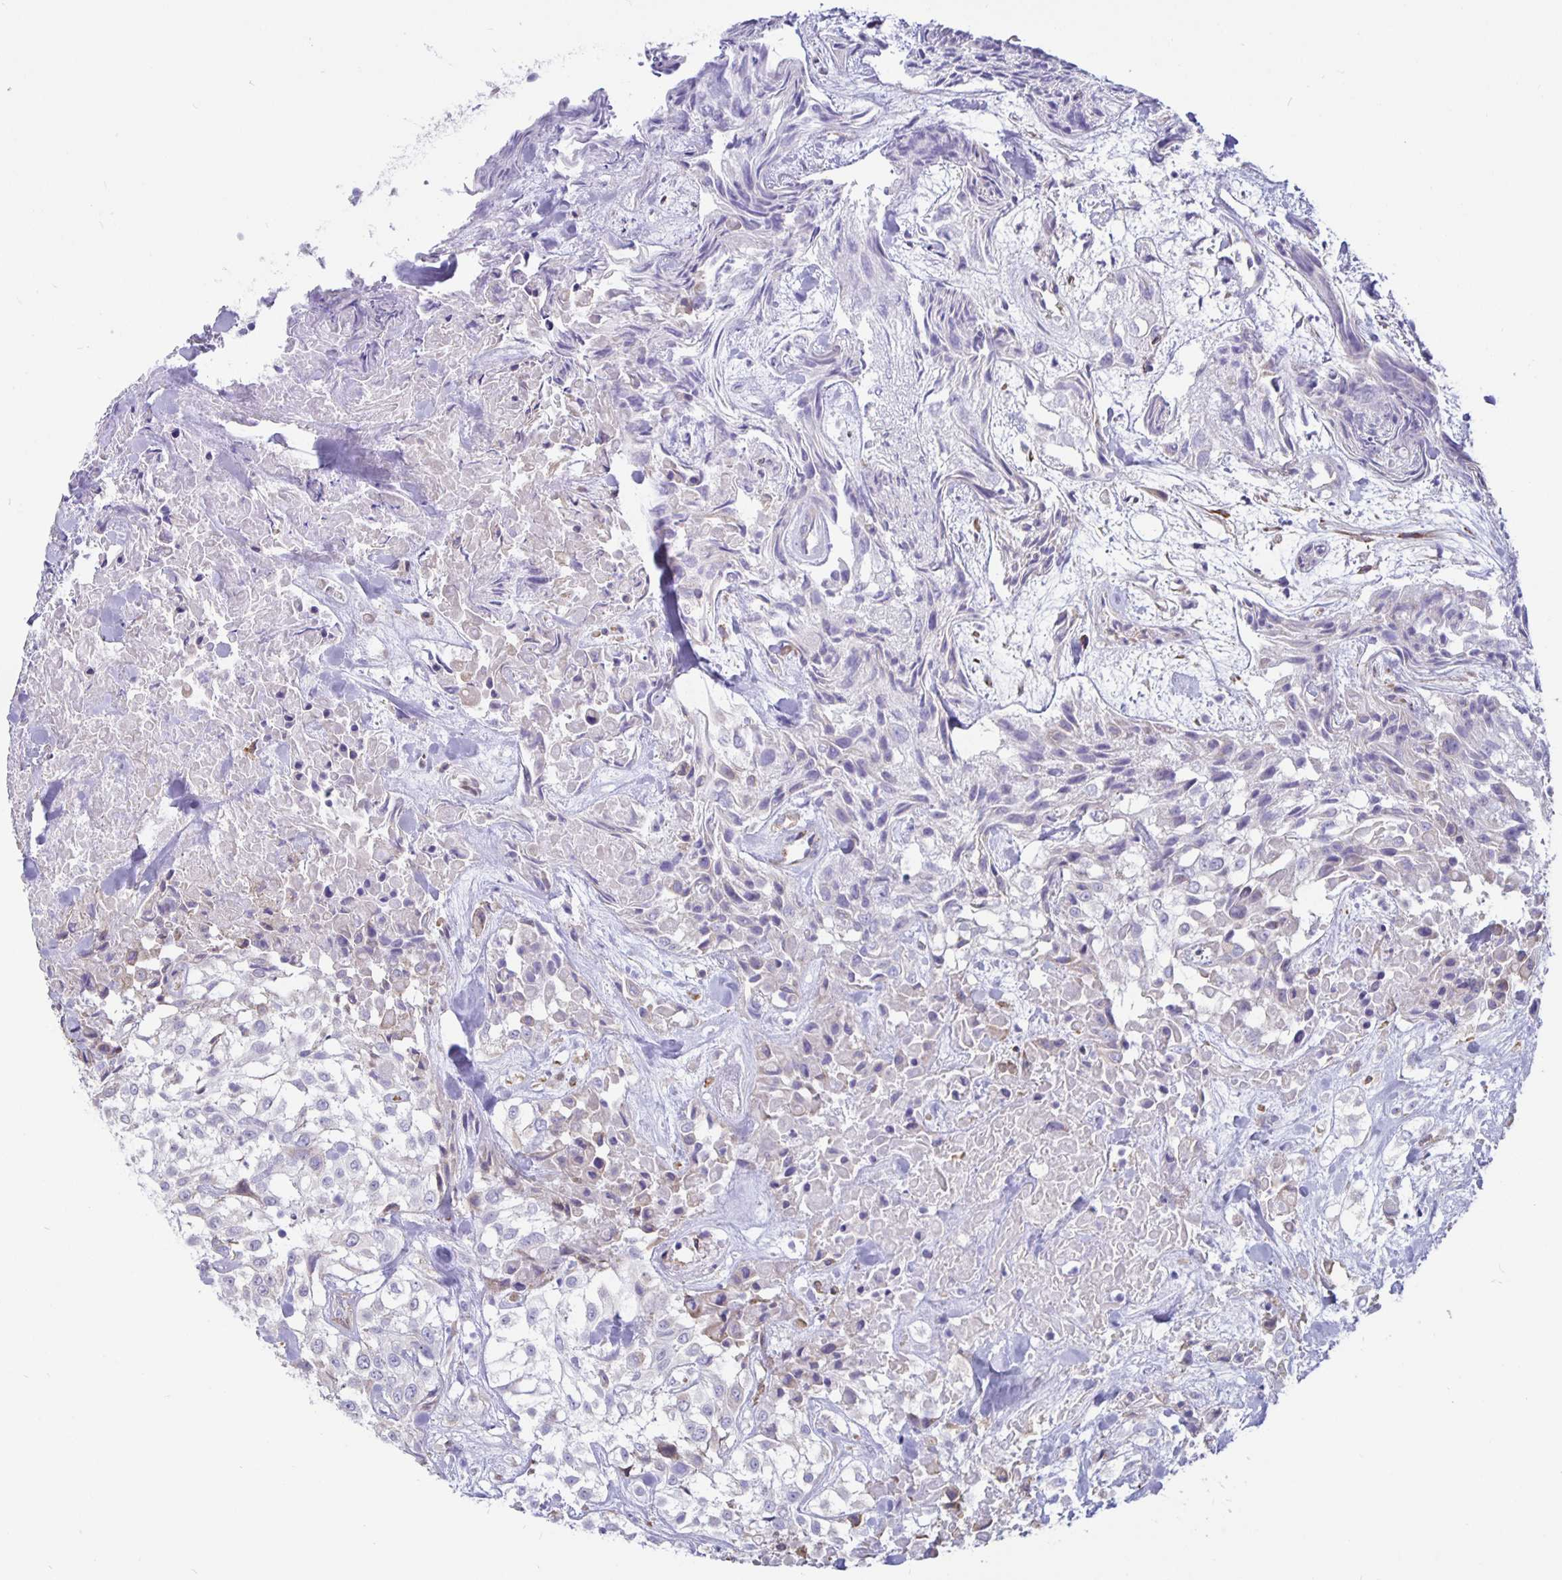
{"staining": {"intensity": "negative", "quantity": "none", "location": "none"}, "tissue": "urothelial cancer", "cell_type": "Tumor cells", "image_type": "cancer", "snomed": [{"axis": "morphology", "description": "Urothelial carcinoma, High grade"}, {"axis": "topography", "description": "Urinary bladder"}], "caption": "This image is of urothelial carcinoma (high-grade) stained with immunohistochemistry to label a protein in brown with the nuclei are counter-stained blue. There is no staining in tumor cells.", "gene": "DNAI2", "patient": {"sex": "male", "age": 56}}